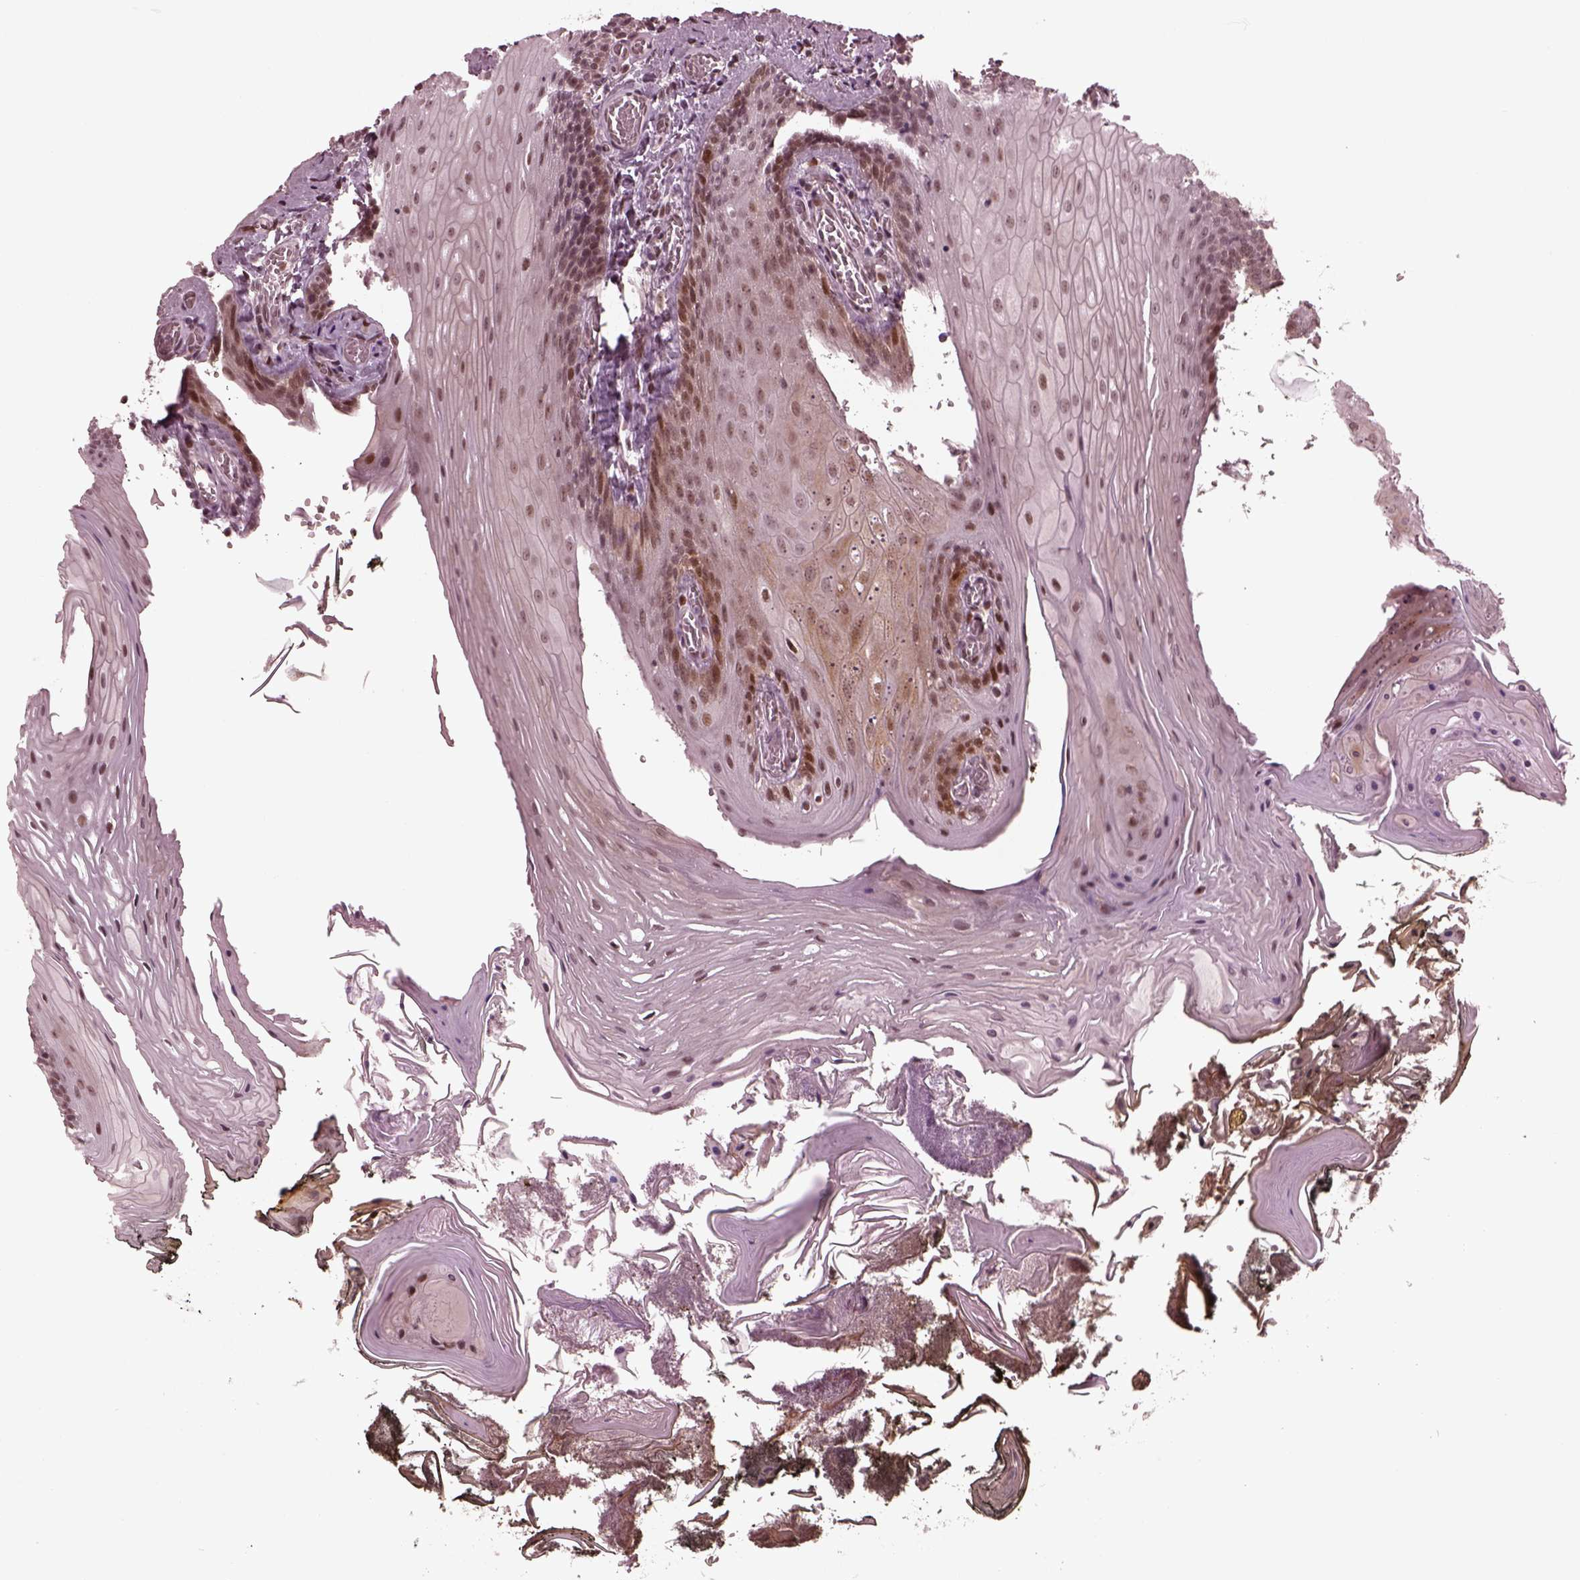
{"staining": {"intensity": "moderate", "quantity": "25%-75%", "location": "nuclear"}, "tissue": "oral mucosa", "cell_type": "Squamous epithelial cells", "image_type": "normal", "snomed": [{"axis": "morphology", "description": "Normal tissue, NOS"}, {"axis": "topography", "description": "Oral tissue"}], "caption": "Moderate nuclear expression is seen in about 25%-75% of squamous epithelial cells in benign oral mucosa.", "gene": "TRIB3", "patient": {"sex": "male", "age": 9}}